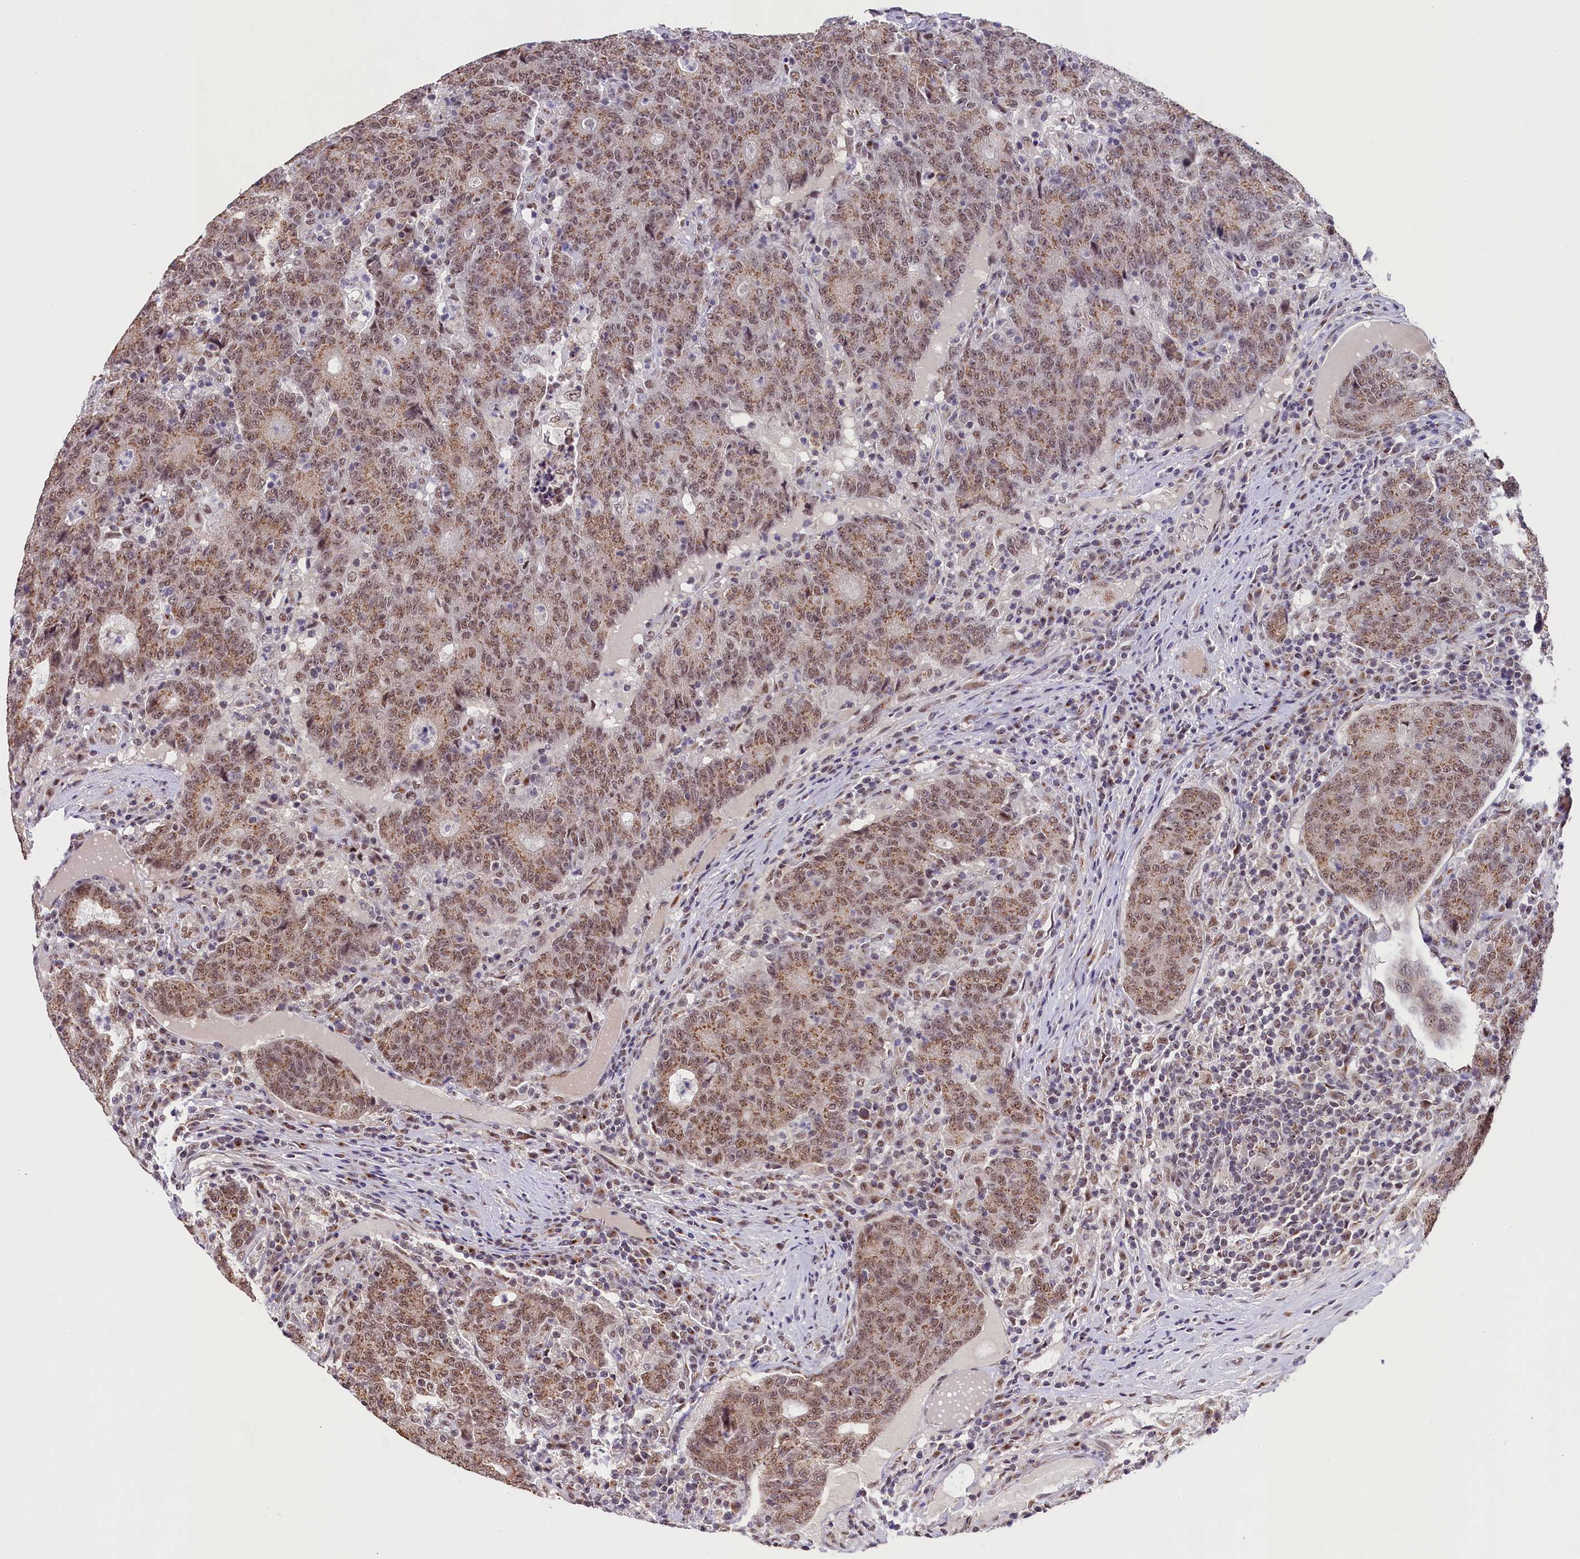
{"staining": {"intensity": "moderate", "quantity": ">75%", "location": "cytoplasmic/membranous,nuclear"}, "tissue": "colorectal cancer", "cell_type": "Tumor cells", "image_type": "cancer", "snomed": [{"axis": "morphology", "description": "Adenocarcinoma, NOS"}, {"axis": "topography", "description": "Colon"}], "caption": "Immunohistochemistry (IHC) photomicrograph of neoplastic tissue: human colorectal cancer stained using immunohistochemistry displays medium levels of moderate protein expression localized specifically in the cytoplasmic/membranous and nuclear of tumor cells, appearing as a cytoplasmic/membranous and nuclear brown color.", "gene": "NCBP1", "patient": {"sex": "female", "age": 75}}